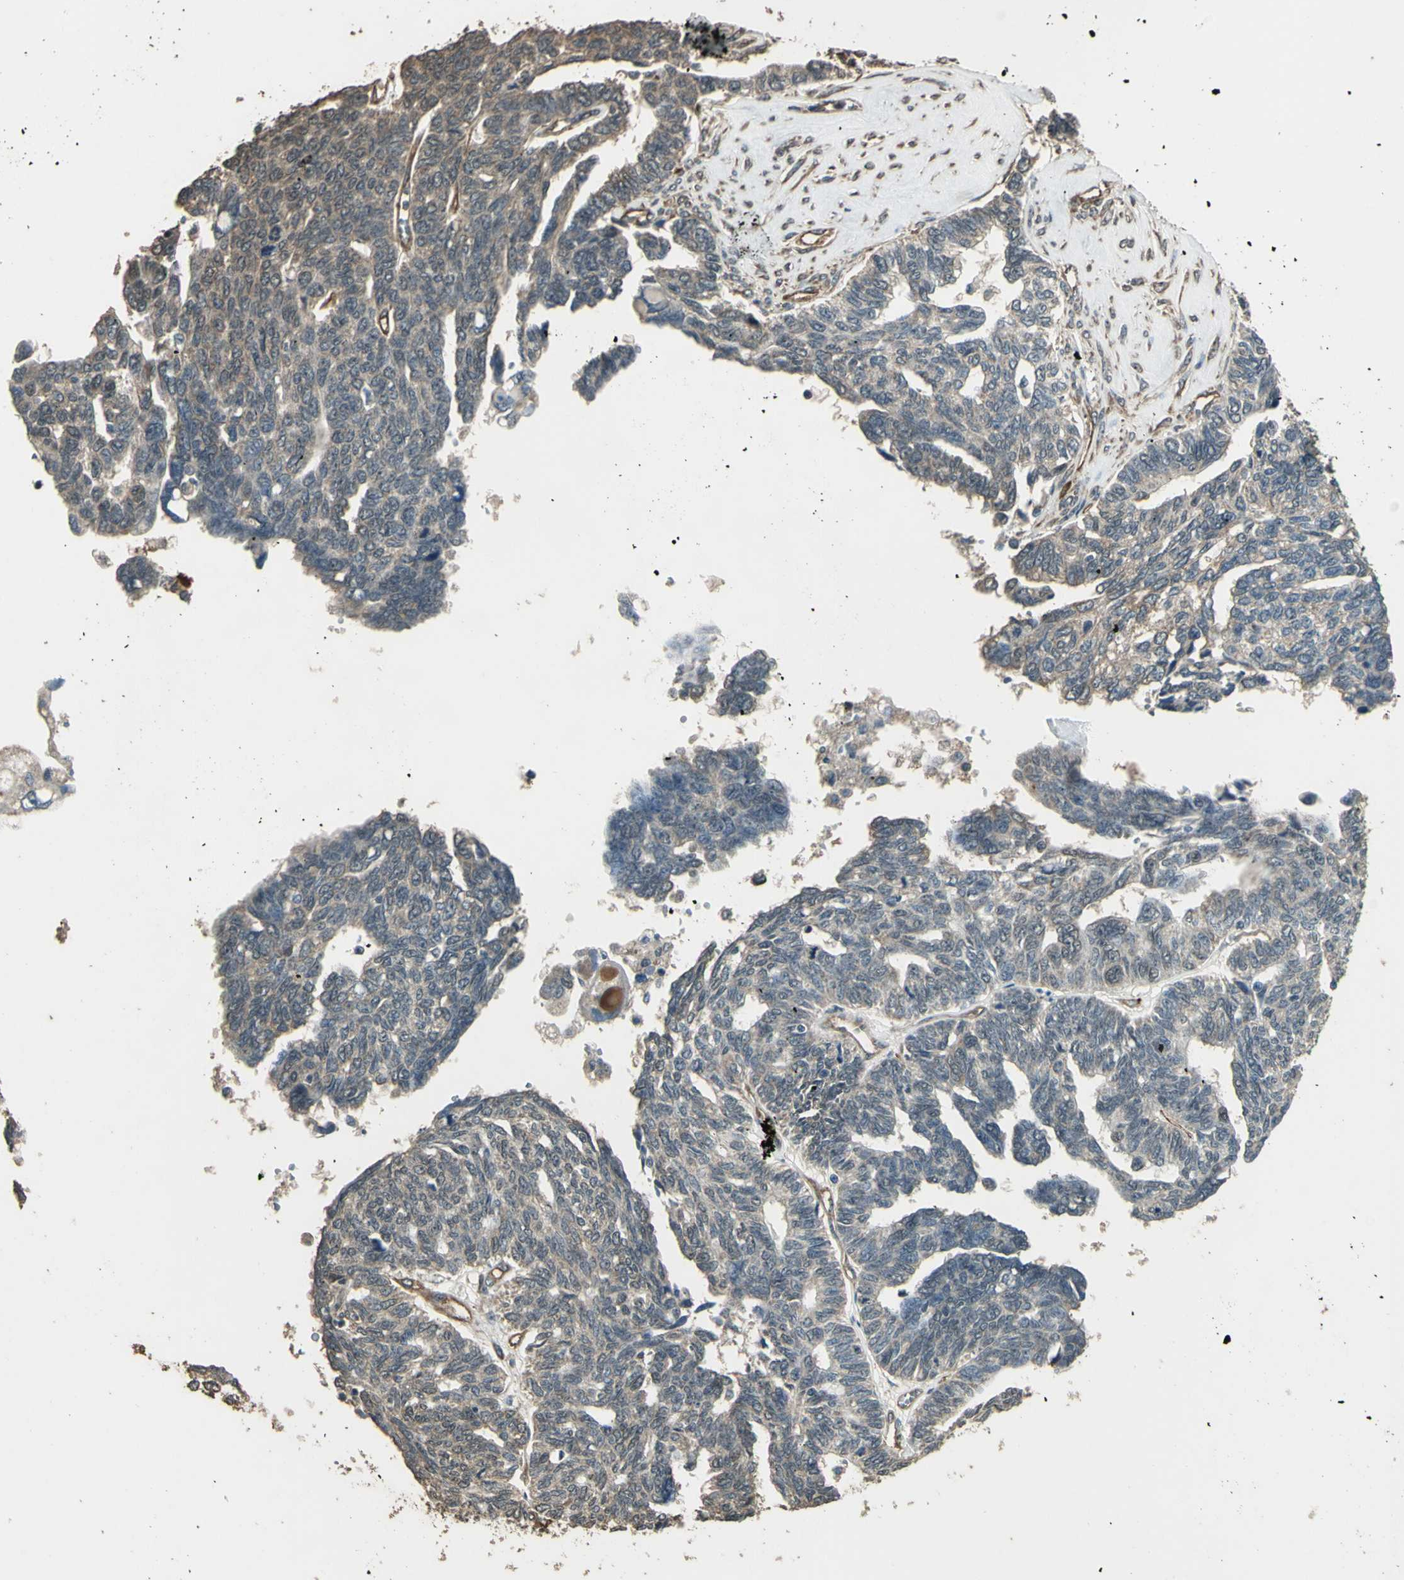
{"staining": {"intensity": "weak", "quantity": ">75%", "location": "cytoplasmic/membranous"}, "tissue": "ovarian cancer", "cell_type": "Tumor cells", "image_type": "cancer", "snomed": [{"axis": "morphology", "description": "Cystadenocarcinoma, serous, NOS"}, {"axis": "topography", "description": "Ovary"}], "caption": "High-power microscopy captured an IHC image of serous cystadenocarcinoma (ovarian), revealing weak cytoplasmic/membranous positivity in approximately >75% of tumor cells.", "gene": "TSPO", "patient": {"sex": "female", "age": 79}}